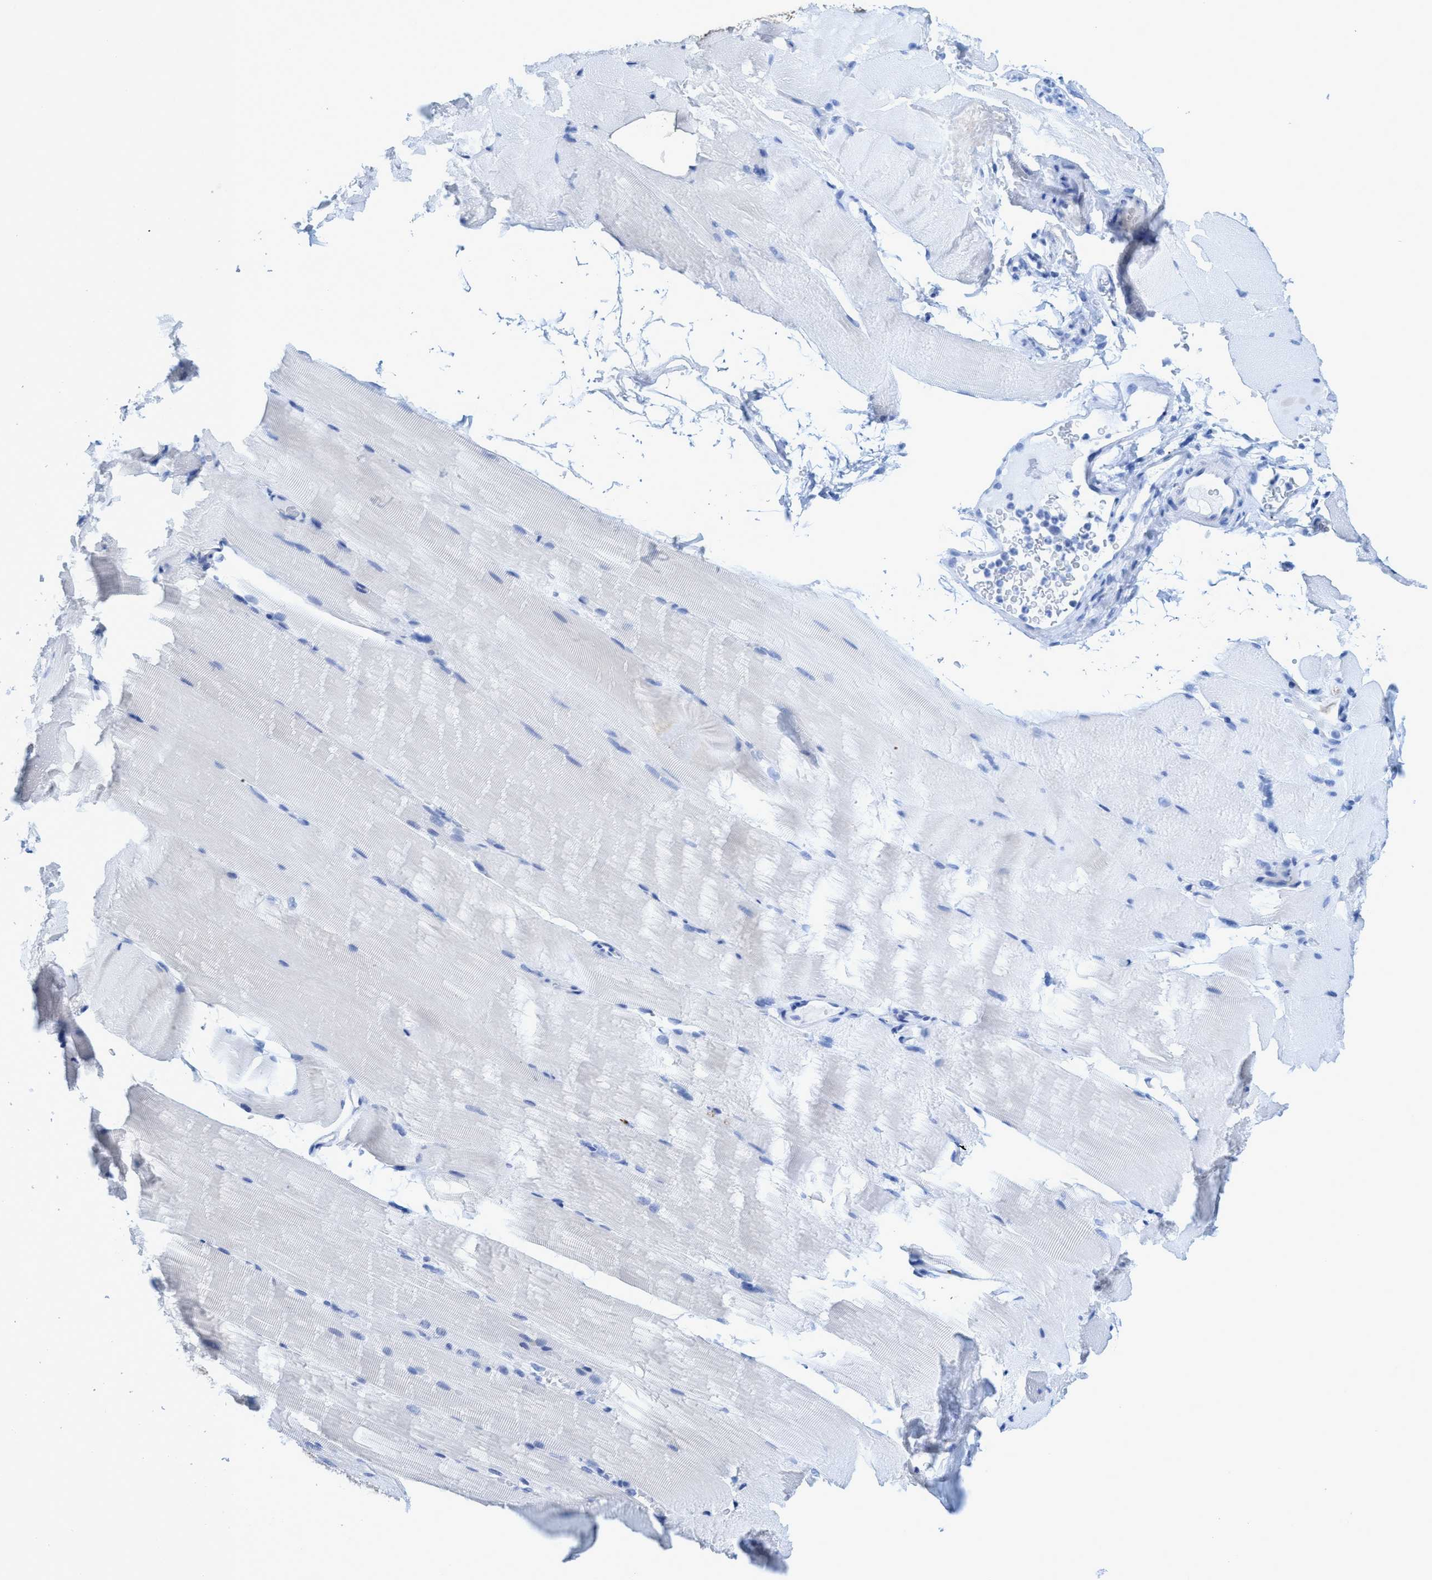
{"staining": {"intensity": "negative", "quantity": "none", "location": "none"}, "tissue": "skeletal muscle", "cell_type": "Myocytes", "image_type": "normal", "snomed": [{"axis": "morphology", "description": "Normal tissue, NOS"}, {"axis": "topography", "description": "Skeletal muscle"}, {"axis": "topography", "description": "Parathyroid gland"}], "caption": "Normal skeletal muscle was stained to show a protein in brown. There is no significant staining in myocytes. (DAB immunohistochemistry, high magnification).", "gene": "PLPPR1", "patient": {"sex": "female", "age": 37}}